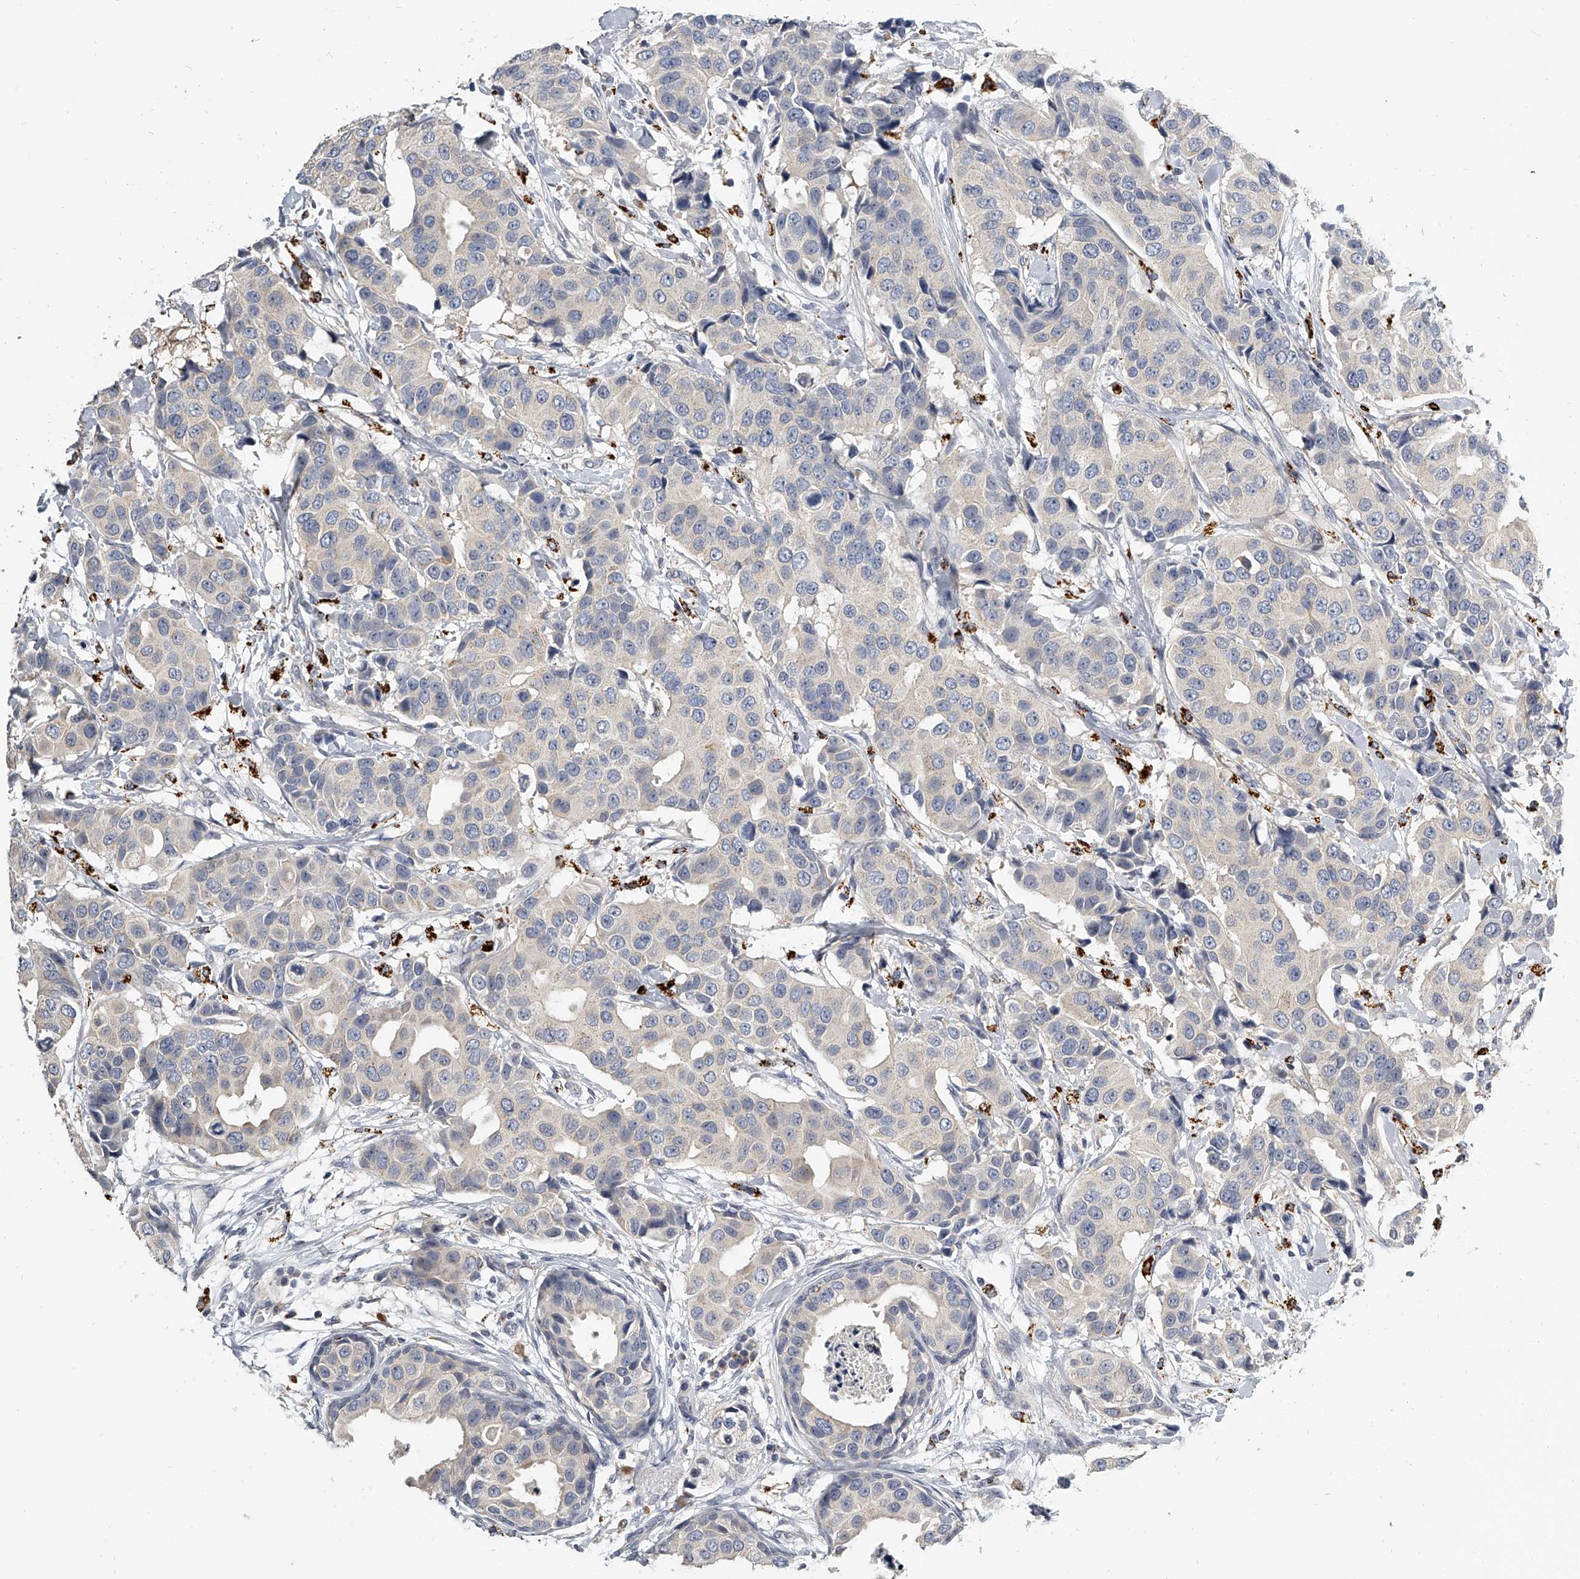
{"staining": {"intensity": "negative", "quantity": "none", "location": "none"}, "tissue": "breast cancer", "cell_type": "Tumor cells", "image_type": "cancer", "snomed": [{"axis": "morphology", "description": "Normal tissue, NOS"}, {"axis": "morphology", "description": "Duct carcinoma"}, {"axis": "topography", "description": "Breast"}], "caption": "Human breast cancer (infiltrating ductal carcinoma) stained for a protein using immunohistochemistry exhibits no staining in tumor cells.", "gene": "KLHL7", "patient": {"sex": "female", "age": 39}}